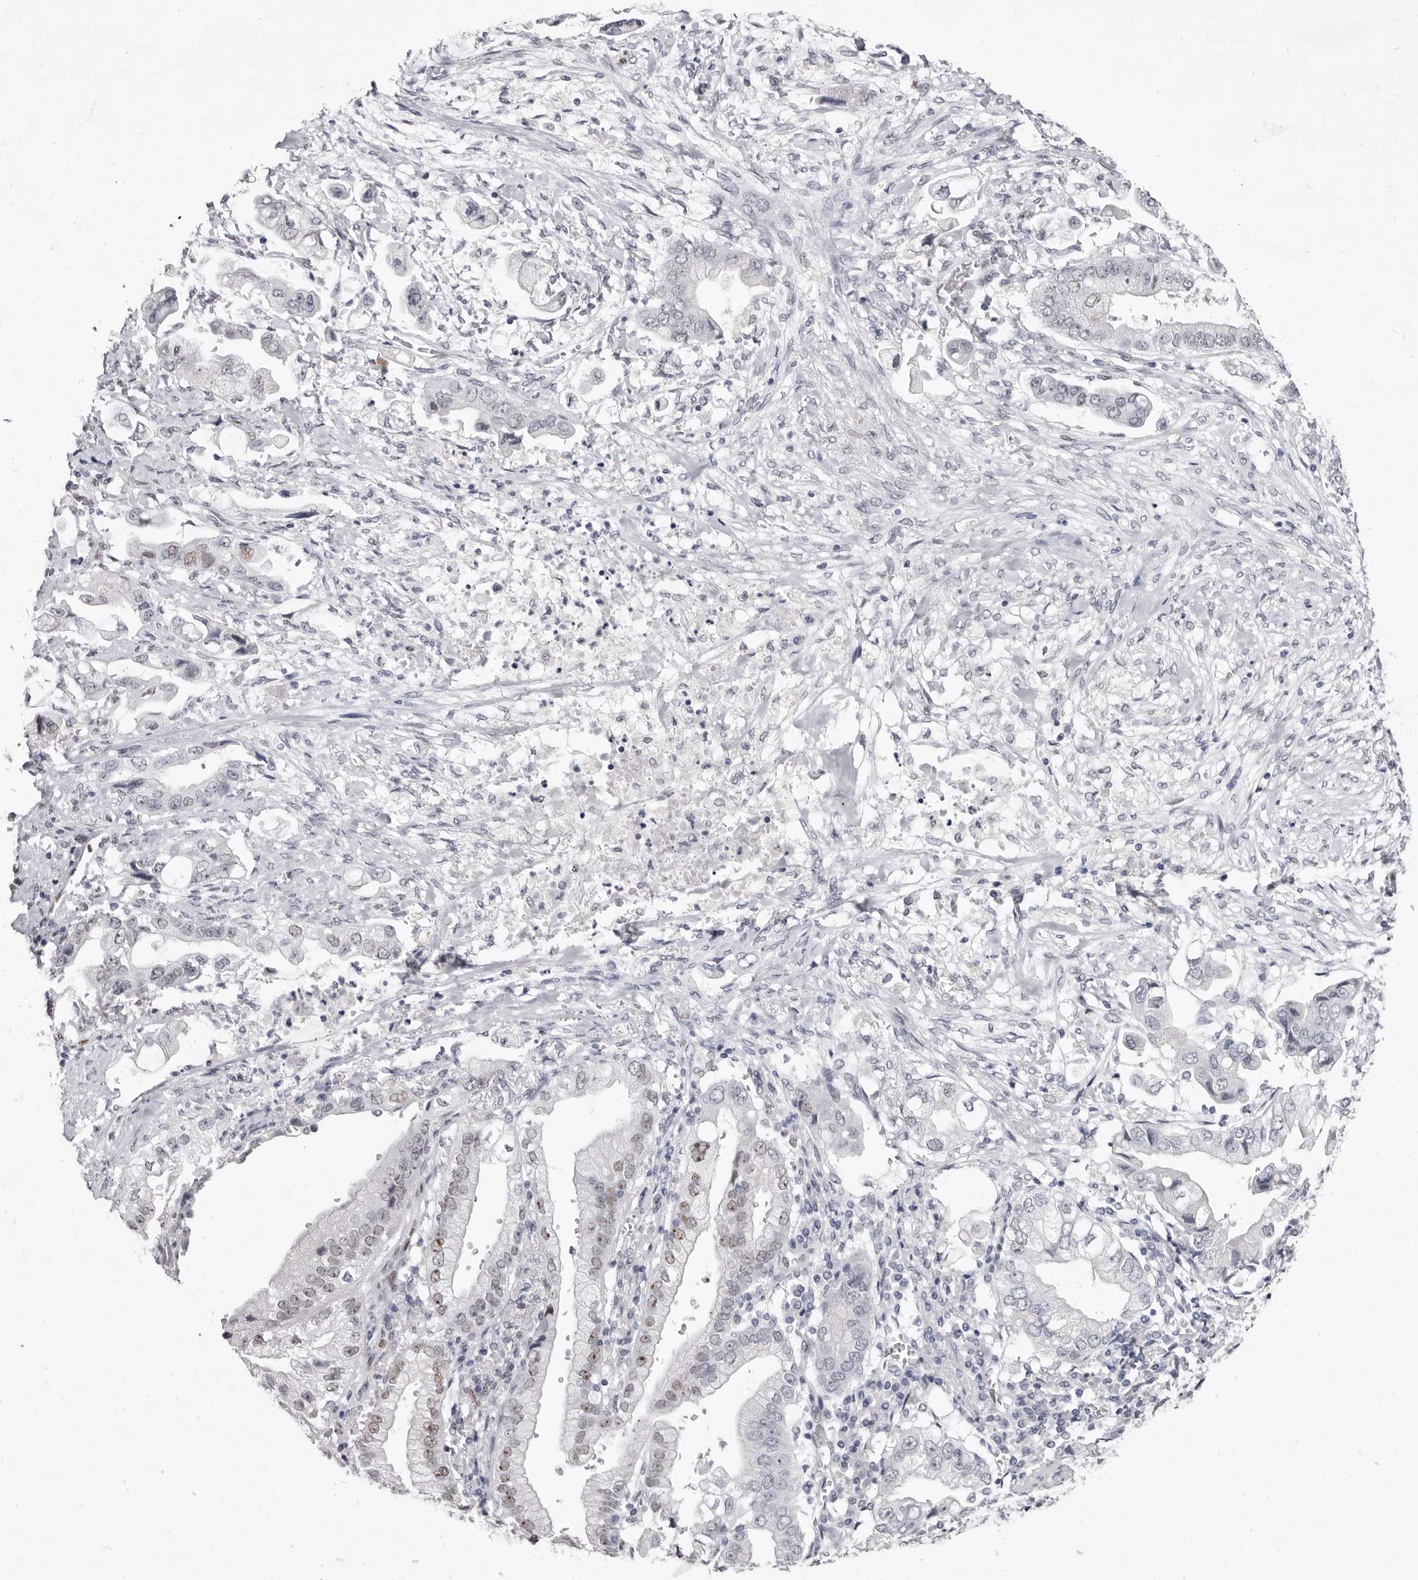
{"staining": {"intensity": "weak", "quantity": "<25%", "location": "nuclear"}, "tissue": "stomach cancer", "cell_type": "Tumor cells", "image_type": "cancer", "snomed": [{"axis": "morphology", "description": "Adenocarcinoma, NOS"}, {"axis": "topography", "description": "Stomach"}], "caption": "This is an immunohistochemistry (IHC) image of human adenocarcinoma (stomach). There is no expression in tumor cells.", "gene": "ZNF326", "patient": {"sex": "male", "age": 62}}